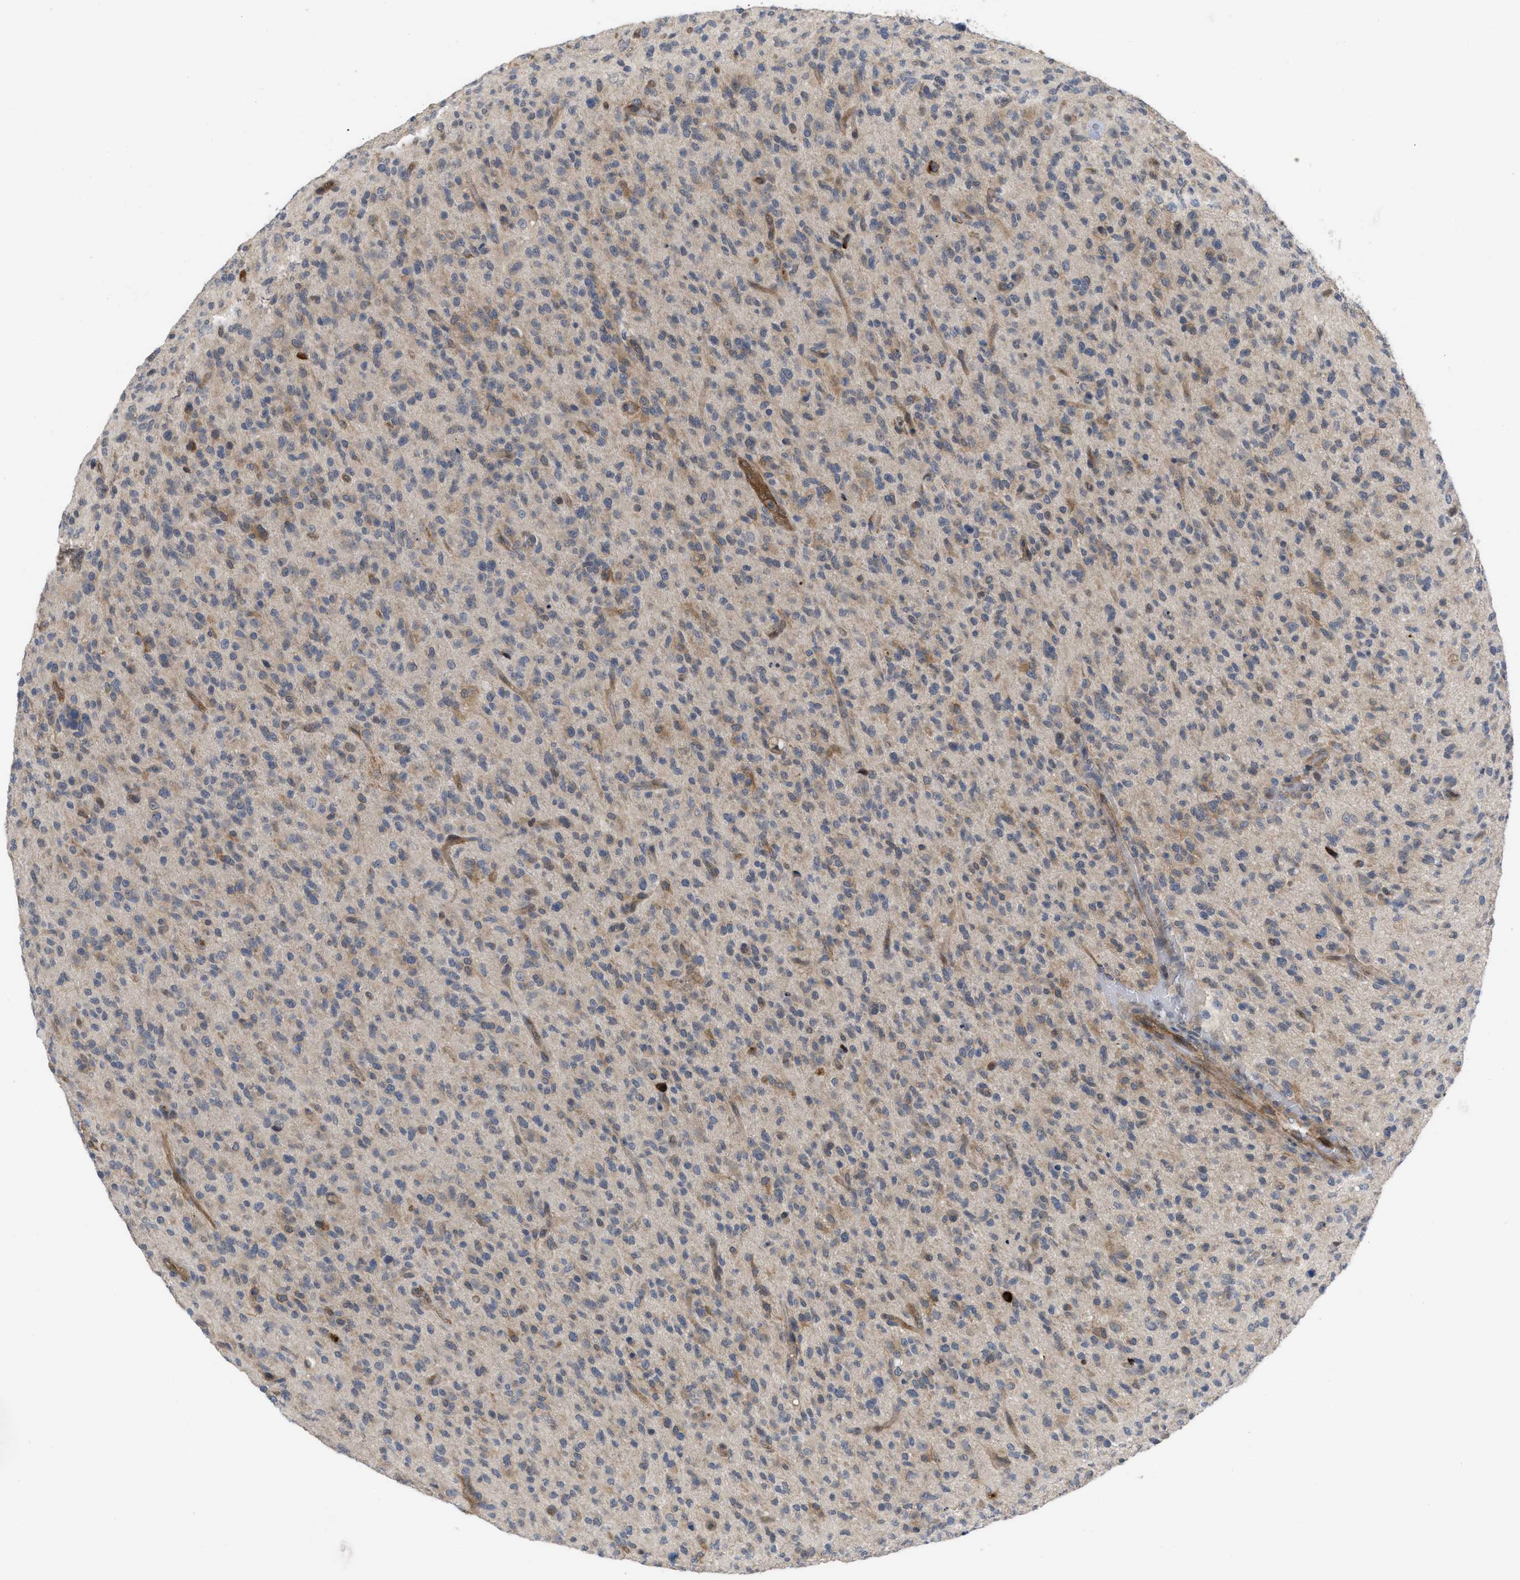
{"staining": {"intensity": "weak", "quantity": ">75%", "location": "cytoplasmic/membranous"}, "tissue": "glioma", "cell_type": "Tumor cells", "image_type": "cancer", "snomed": [{"axis": "morphology", "description": "Glioma, malignant, High grade"}, {"axis": "topography", "description": "Brain"}], "caption": "Immunohistochemistry photomicrograph of malignant glioma (high-grade) stained for a protein (brown), which reveals low levels of weak cytoplasmic/membranous positivity in approximately >75% of tumor cells.", "gene": "LDAF1", "patient": {"sex": "male", "age": 71}}